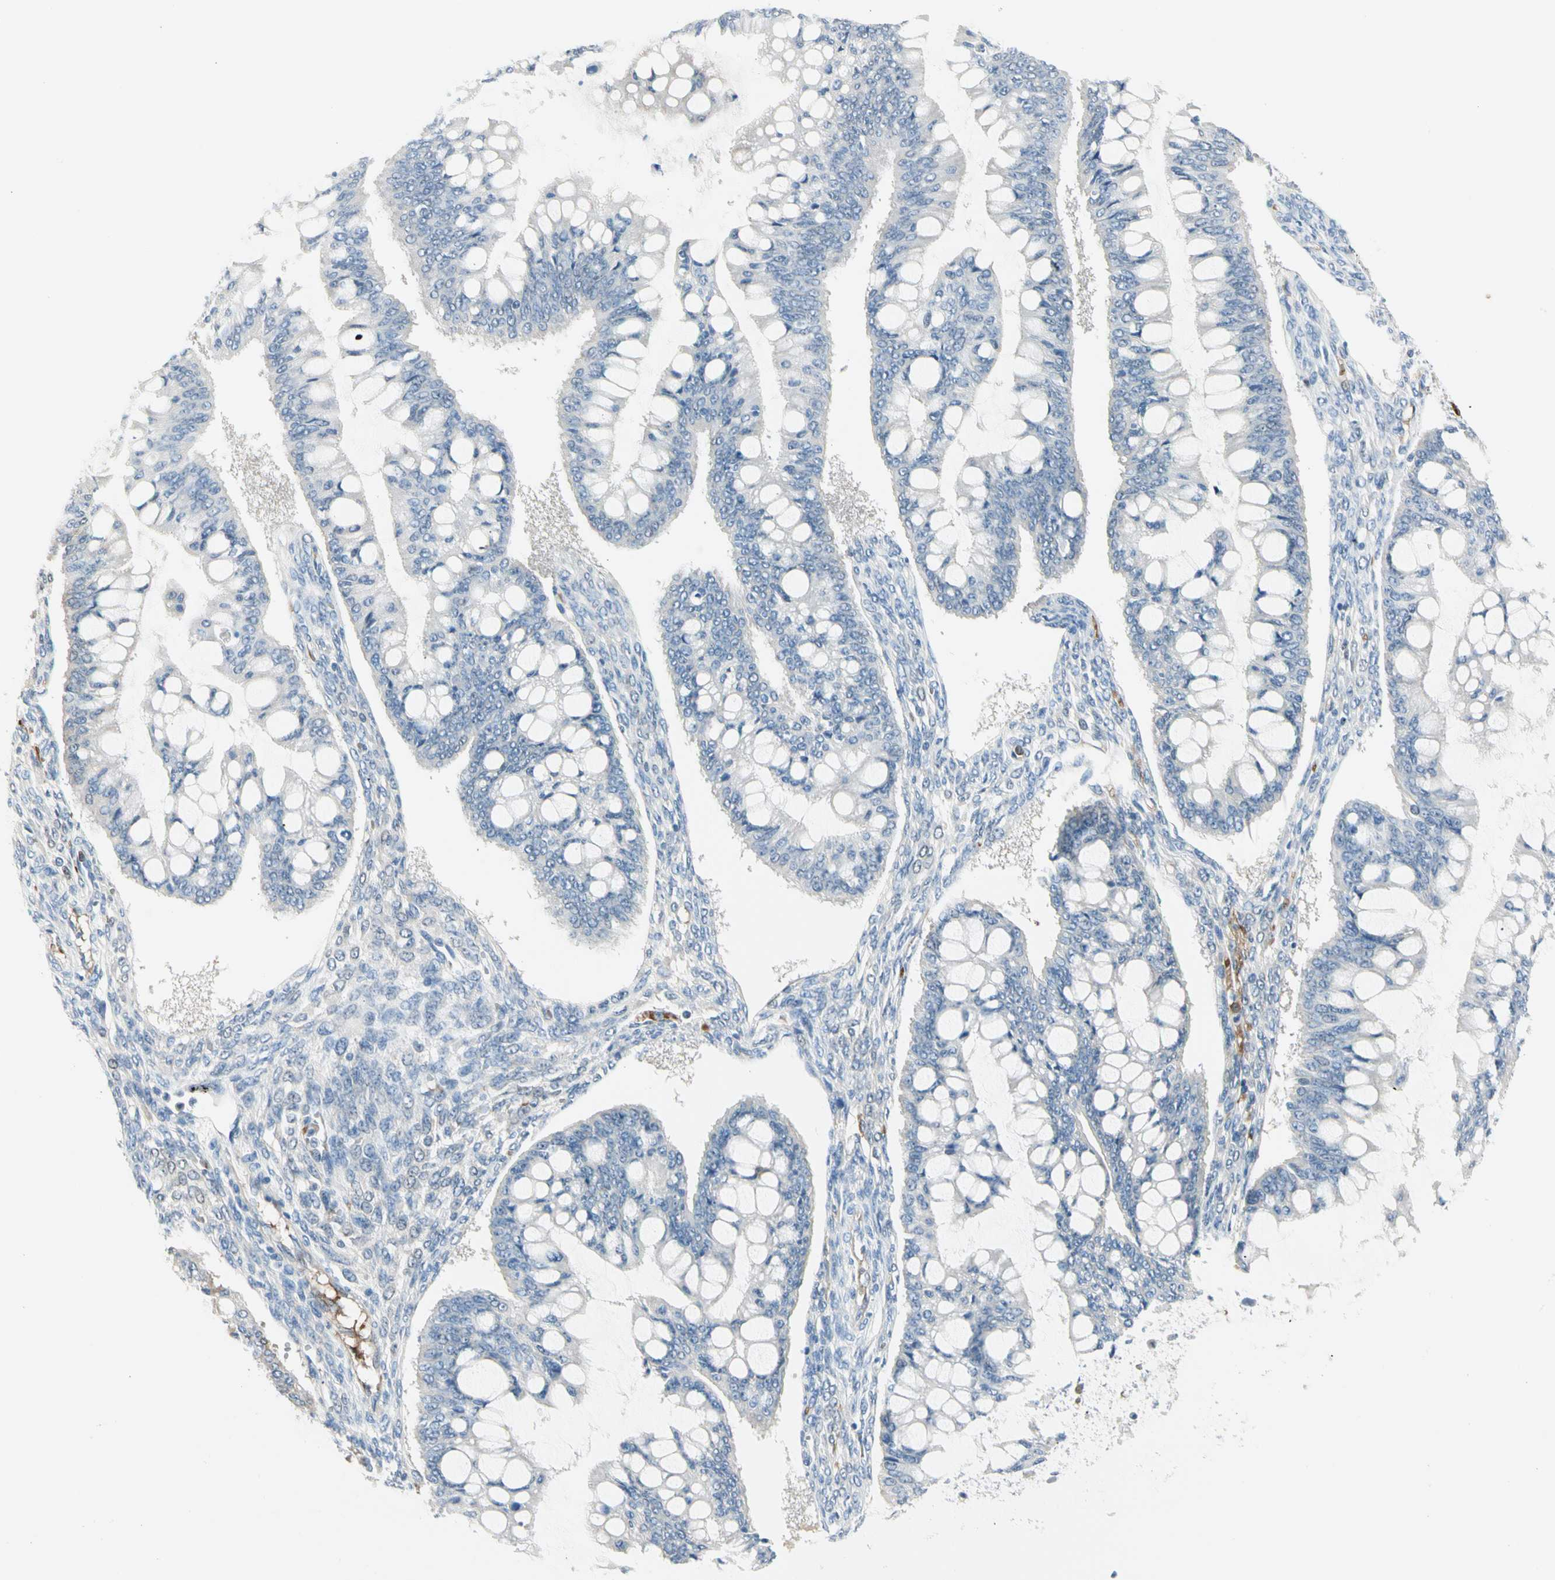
{"staining": {"intensity": "negative", "quantity": "none", "location": "none"}, "tissue": "ovarian cancer", "cell_type": "Tumor cells", "image_type": "cancer", "snomed": [{"axis": "morphology", "description": "Cystadenocarcinoma, mucinous, NOS"}, {"axis": "topography", "description": "Ovary"}], "caption": "Immunohistochemistry of ovarian cancer (mucinous cystadenocarcinoma) displays no expression in tumor cells.", "gene": "CA1", "patient": {"sex": "female", "age": 73}}